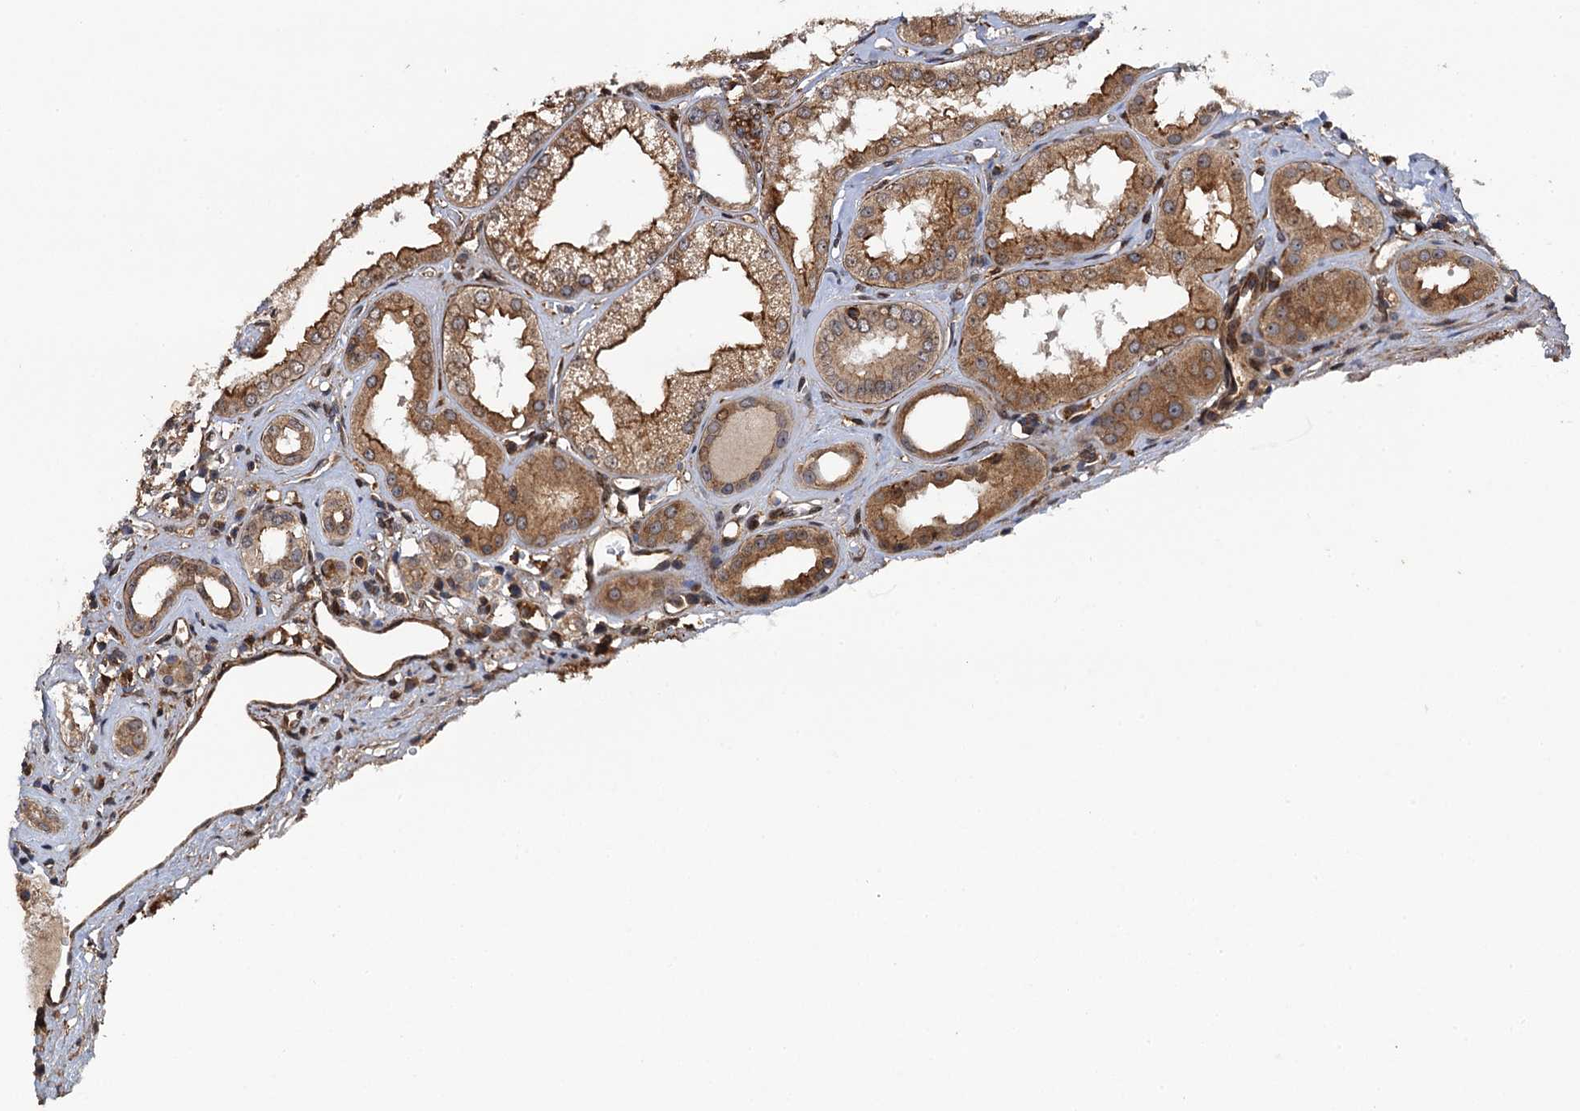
{"staining": {"intensity": "moderate", "quantity": ">75%", "location": "cytoplasmic/membranous"}, "tissue": "kidney", "cell_type": "Cells in glomeruli", "image_type": "normal", "snomed": [{"axis": "morphology", "description": "Normal tissue, NOS"}, {"axis": "topography", "description": "Kidney"}], "caption": "An image showing moderate cytoplasmic/membranous expression in about >75% of cells in glomeruli in normal kidney, as visualized by brown immunohistochemical staining.", "gene": "BORA", "patient": {"sex": "female", "age": 56}}